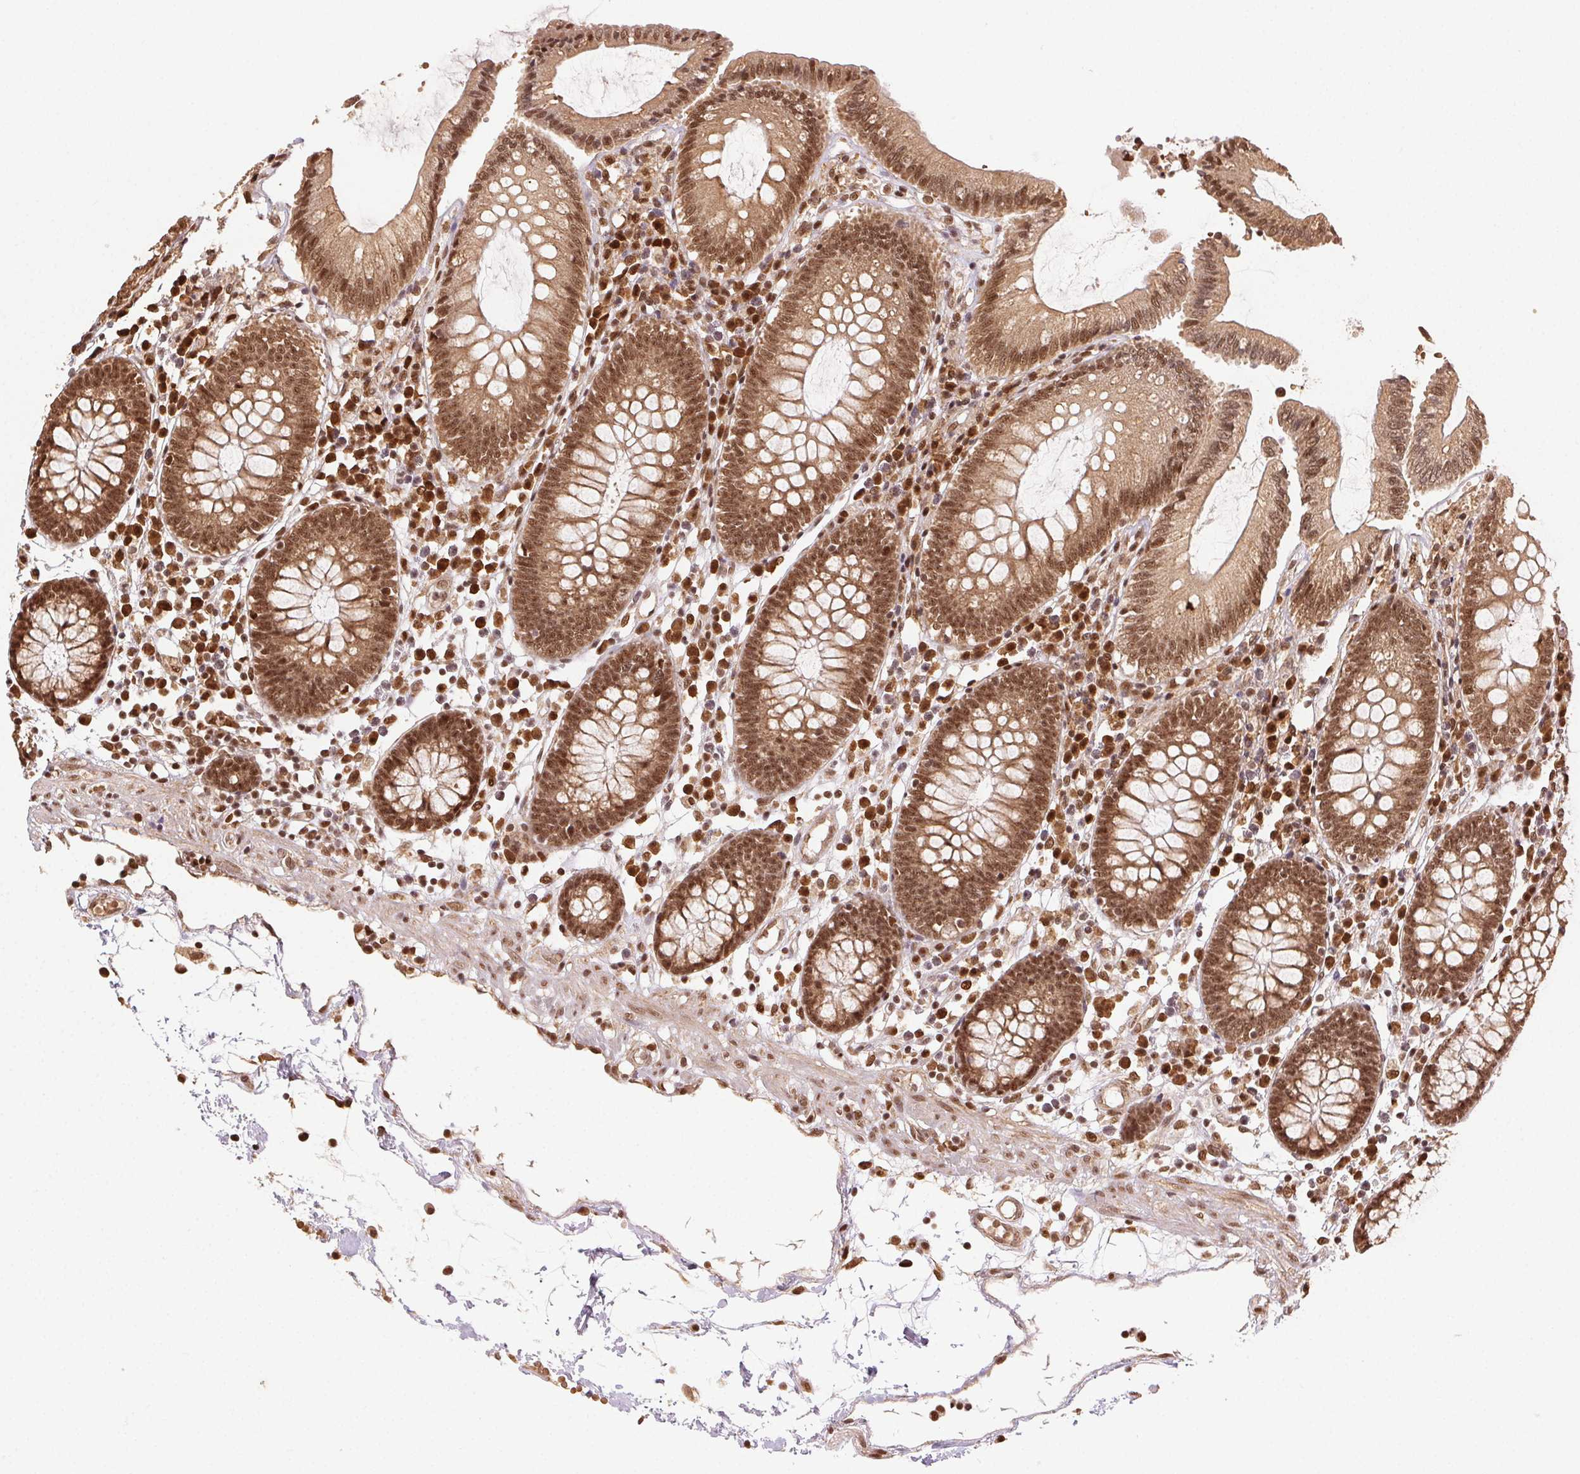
{"staining": {"intensity": "moderate", "quantity": ">75%", "location": "cytoplasmic/membranous,nuclear"}, "tissue": "colon", "cell_type": "Endothelial cells", "image_type": "normal", "snomed": [{"axis": "morphology", "description": "Normal tissue, NOS"}, {"axis": "morphology", "description": "Adenocarcinoma, NOS"}, {"axis": "topography", "description": "Colon"}], "caption": "Colon was stained to show a protein in brown. There is medium levels of moderate cytoplasmic/membranous,nuclear positivity in approximately >75% of endothelial cells.", "gene": "TREML4", "patient": {"sex": "male", "age": 83}}